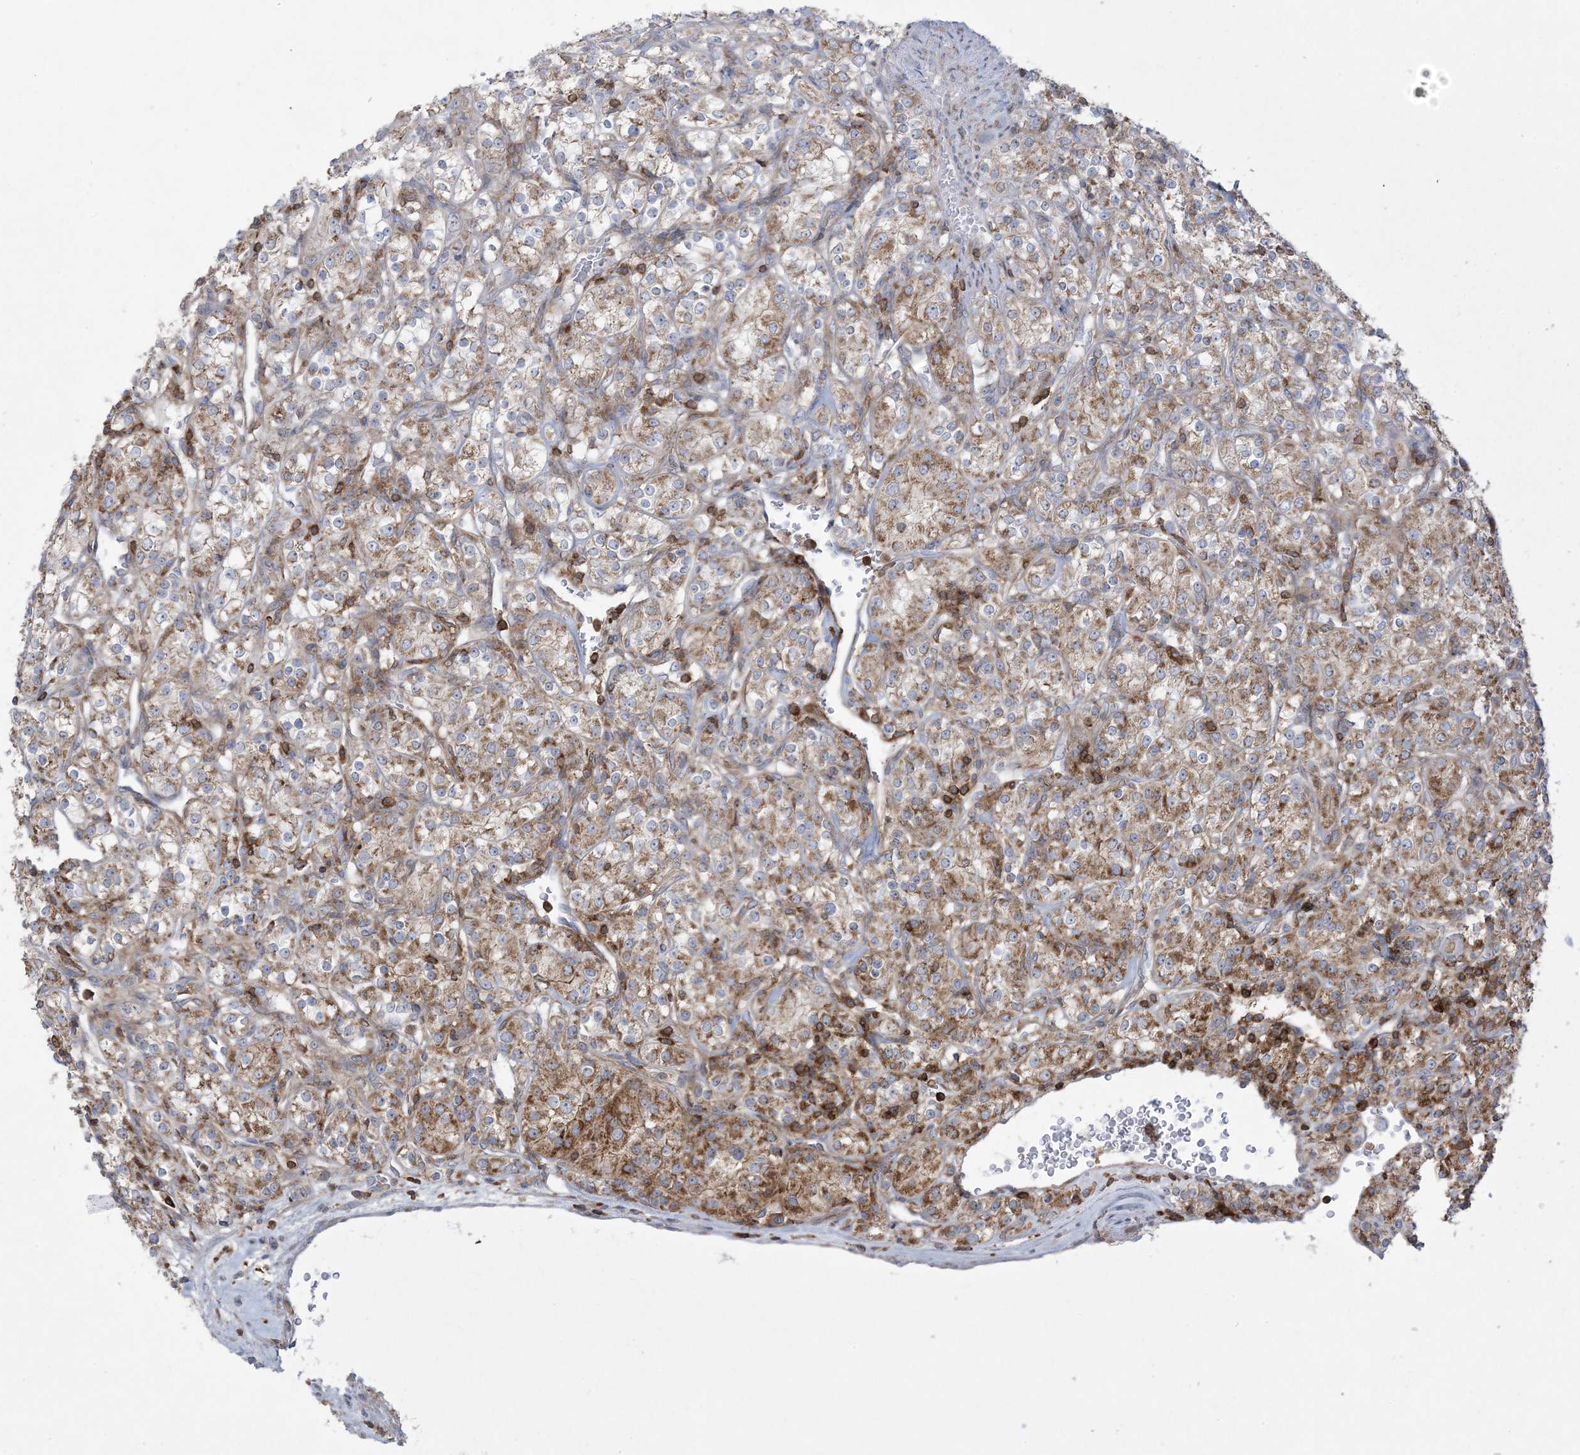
{"staining": {"intensity": "moderate", "quantity": ">75%", "location": "cytoplasmic/membranous"}, "tissue": "renal cancer", "cell_type": "Tumor cells", "image_type": "cancer", "snomed": [{"axis": "morphology", "description": "Adenocarcinoma, NOS"}, {"axis": "topography", "description": "Kidney"}], "caption": "Human renal cancer (adenocarcinoma) stained with a protein marker reveals moderate staining in tumor cells.", "gene": "ARHGAP30", "patient": {"sex": "male", "age": 77}}